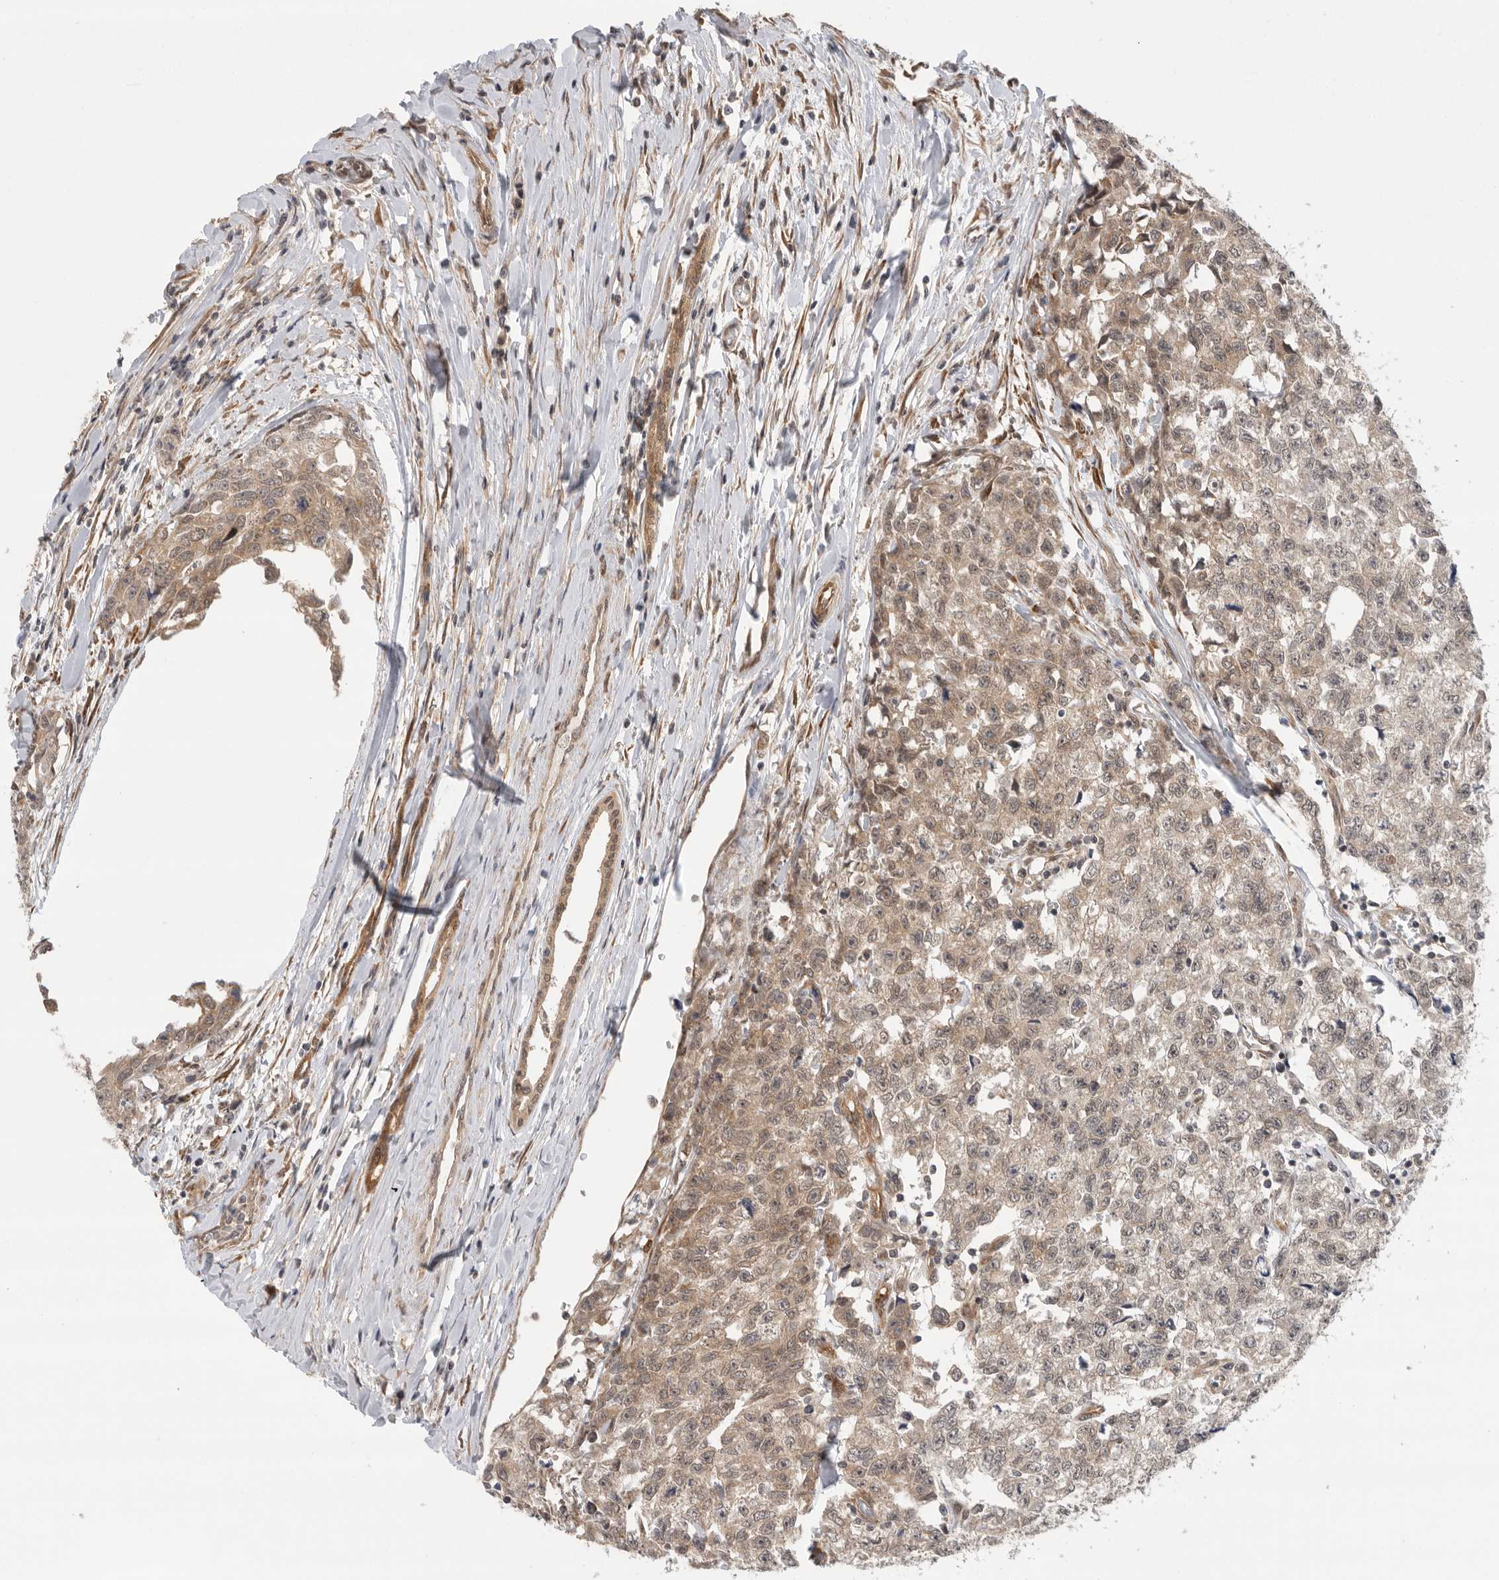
{"staining": {"intensity": "weak", "quantity": ">75%", "location": "cytoplasmic/membranous,nuclear"}, "tissue": "testis cancer", "cell_type": "Tumor cells", "image_type": "cancer", "snomed": [{"axis": "morphology", "description": "Carcinoma, Embryonal, NOS"}, {"axis": "topography", "description": "Testis"}], "caption": "This histopathology image exhibits immunohistochemistry staining of human testis cancer, with low weak cytoplasmic/membranous and nuclear staining in approximately >75% of tumor cells.", "gene": "VPS50", "patient": {"sex": "male", "age": 28}}